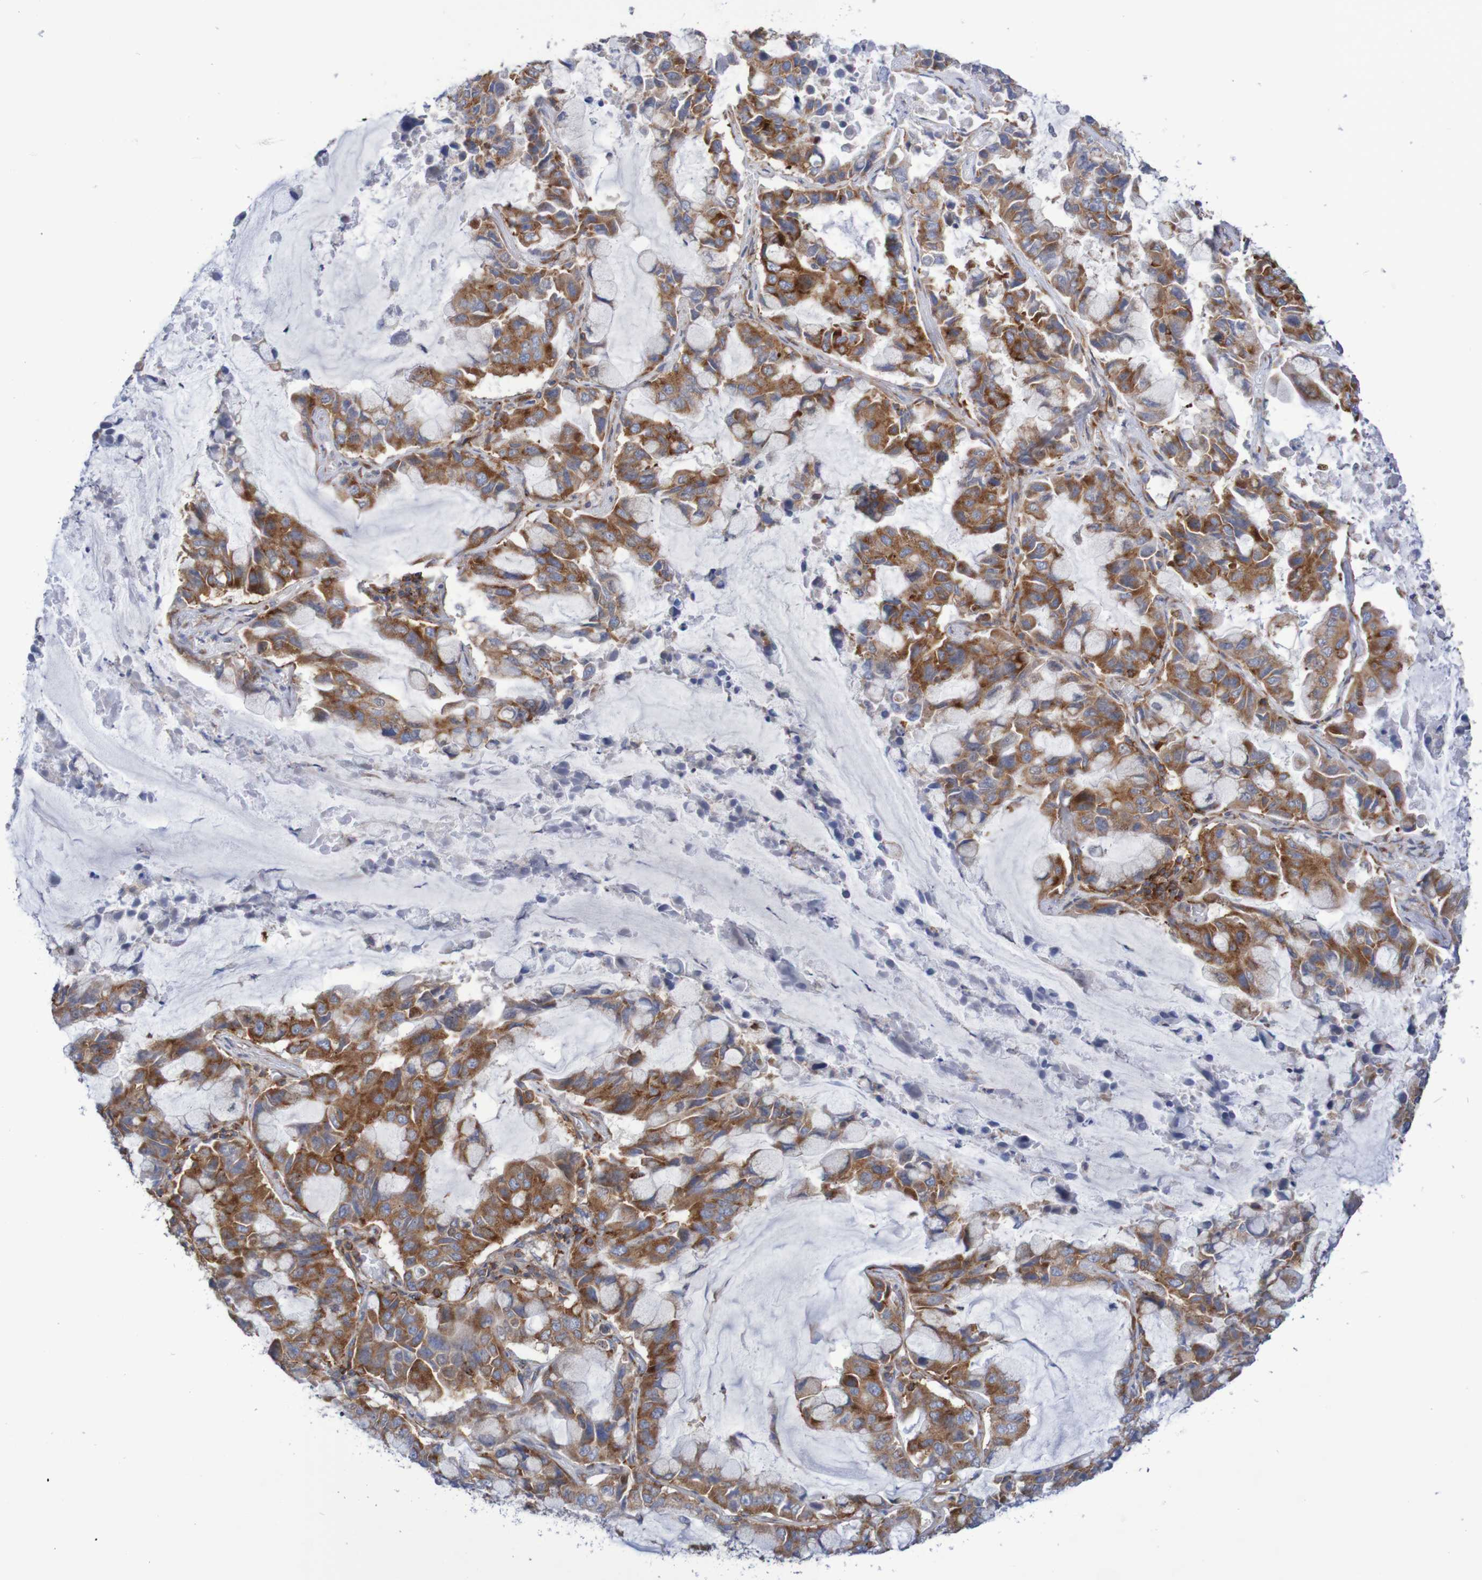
{"staining": {"intensity": "moderate", "quantity": ">75%", "location": "cytoplasmic/membranous"}, "tissue": "lung cancer", "cell_type": "Tumor cells", "image_type": "cancer", "snomed": [{"axis": "morphology", "description": "Adenocarcinoma, NOS"}, {"axis": "topography", "description": "Lung"}], "caption": "Immunohistochemistry (IHC) of human lung cancer shows medium levels of moderate cytoplasmic/membranous expression in about >75% of tumor cells.", "gene": "FXR2", "patient": {"sex": "male", "age": 64}}